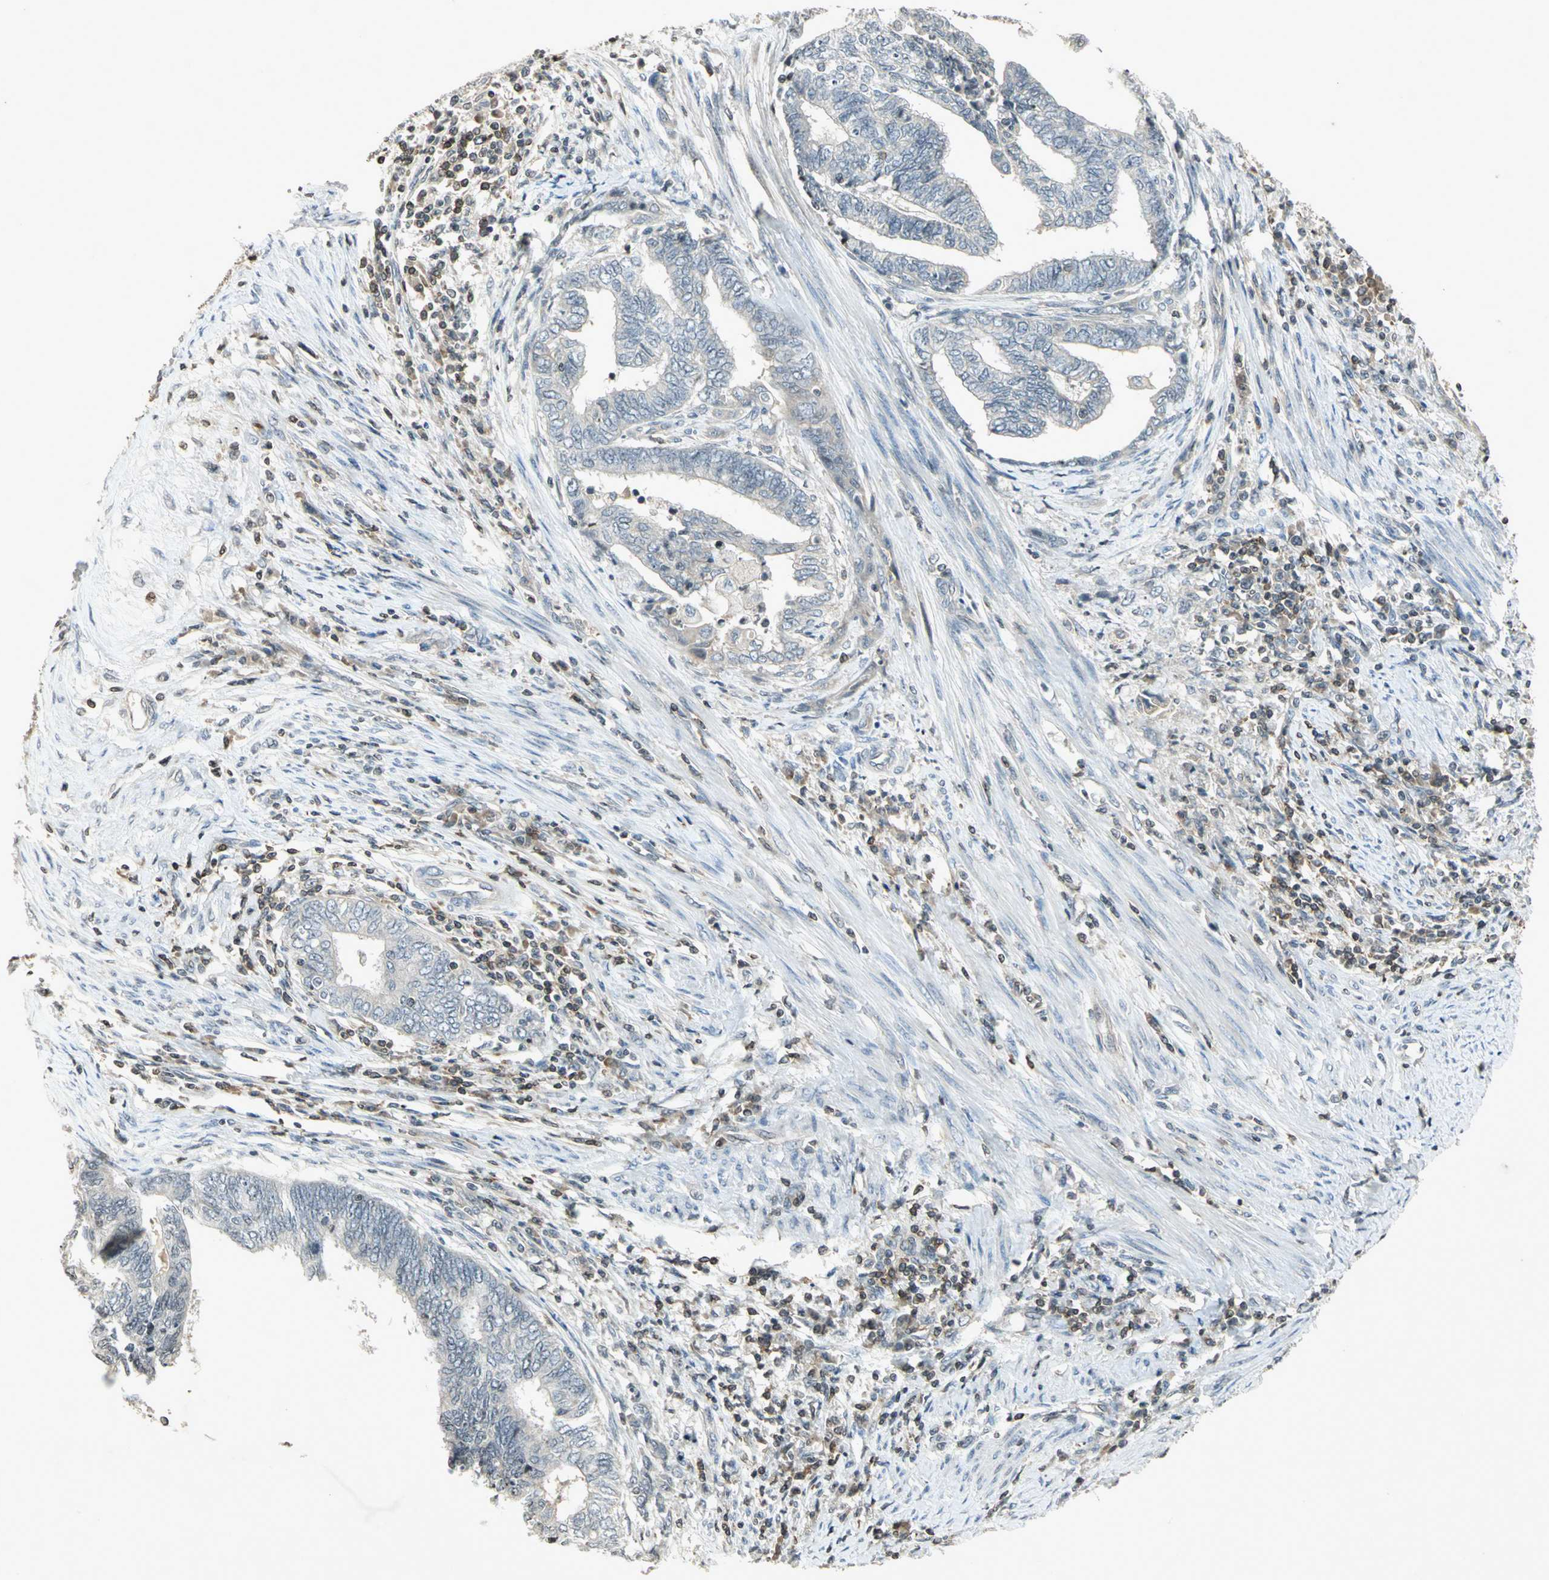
{"staining": {"intensity": "negative", "quantity": "none", "location": "none"}, "tissue": "endometrial cancer", "cell_type": "Tumor cells", "image_type": "cancer", "snomed": [{"axis": "morphology", "description": "Adenocarcinoma, NOS"}, {"axis": "topography", "description": "Uterus"}, {"axis": "topography", "description": "Endometrium"}], "caption": "Immunohistochemistry (IHC) photomicrograph of neoplastic tissue: endometrial cancer stained with DAB displays no significant protein positivity in tumor cells. The staining is performed using DAB (3,3'-diaminobenzidine) brown chromogen with nuclei counter-stained in using hematoxylin.", "gene": "IL16", "patient": {"sex": "female", "age": 70}}